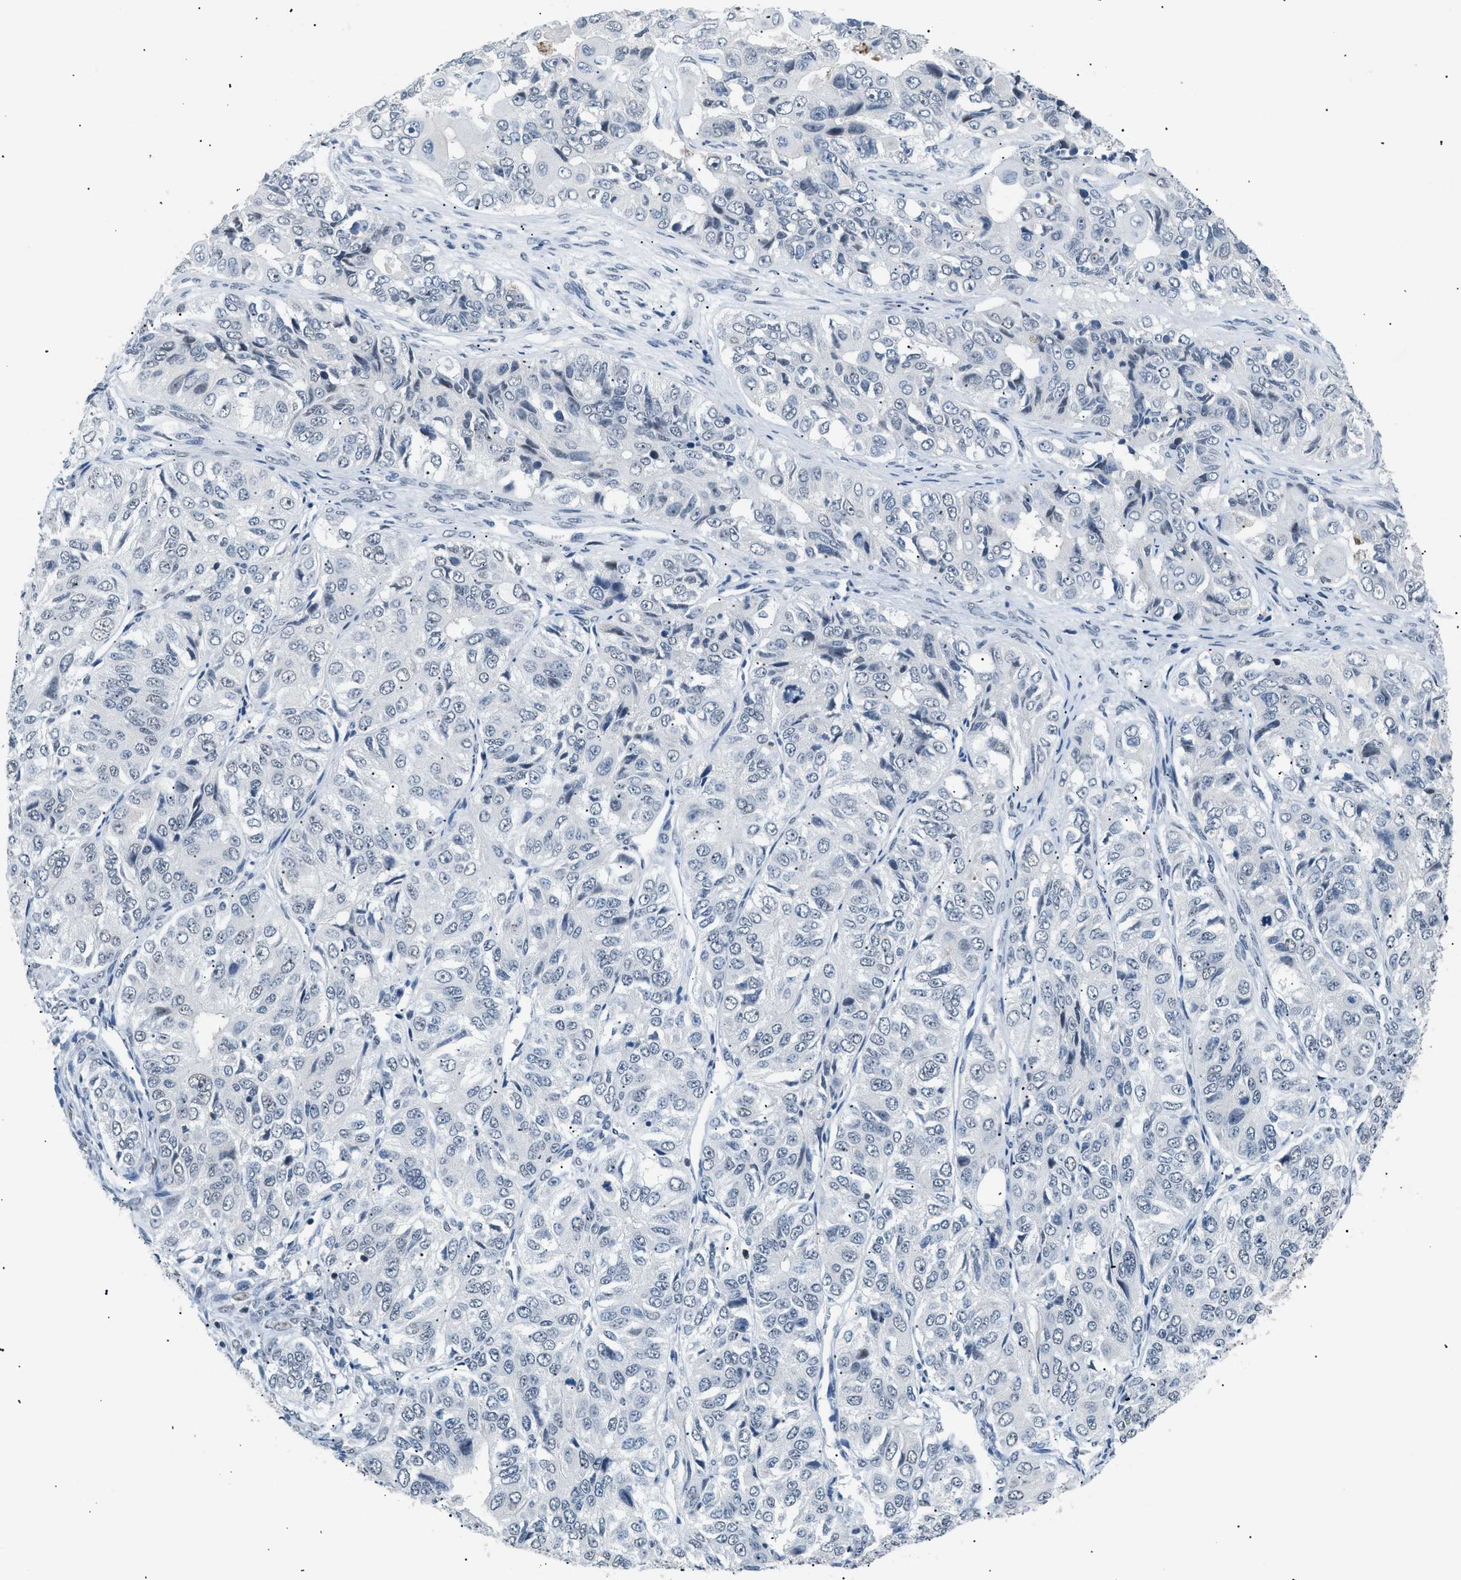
{"staining": {"intensity": "negative", "quantity": "none", "location": "none"}, "tissue": "ovarian cancer", "cell_type": "Tumor cells", "image_type": "cancer", "snomed": [{"axis": "morphology", "description": "Carcinoma, endometroid"}, {"axis": "topography", "description": "Ovary"}], "caption": "Tumor cells are negative for brown protein staining in ovarian cancer. The staining is performed using DAB brown chromogen with nuclei counter-stained in using hematoxylin.", "gene": "KCNC3", "patient": {"sex": "female", "age": 51}}